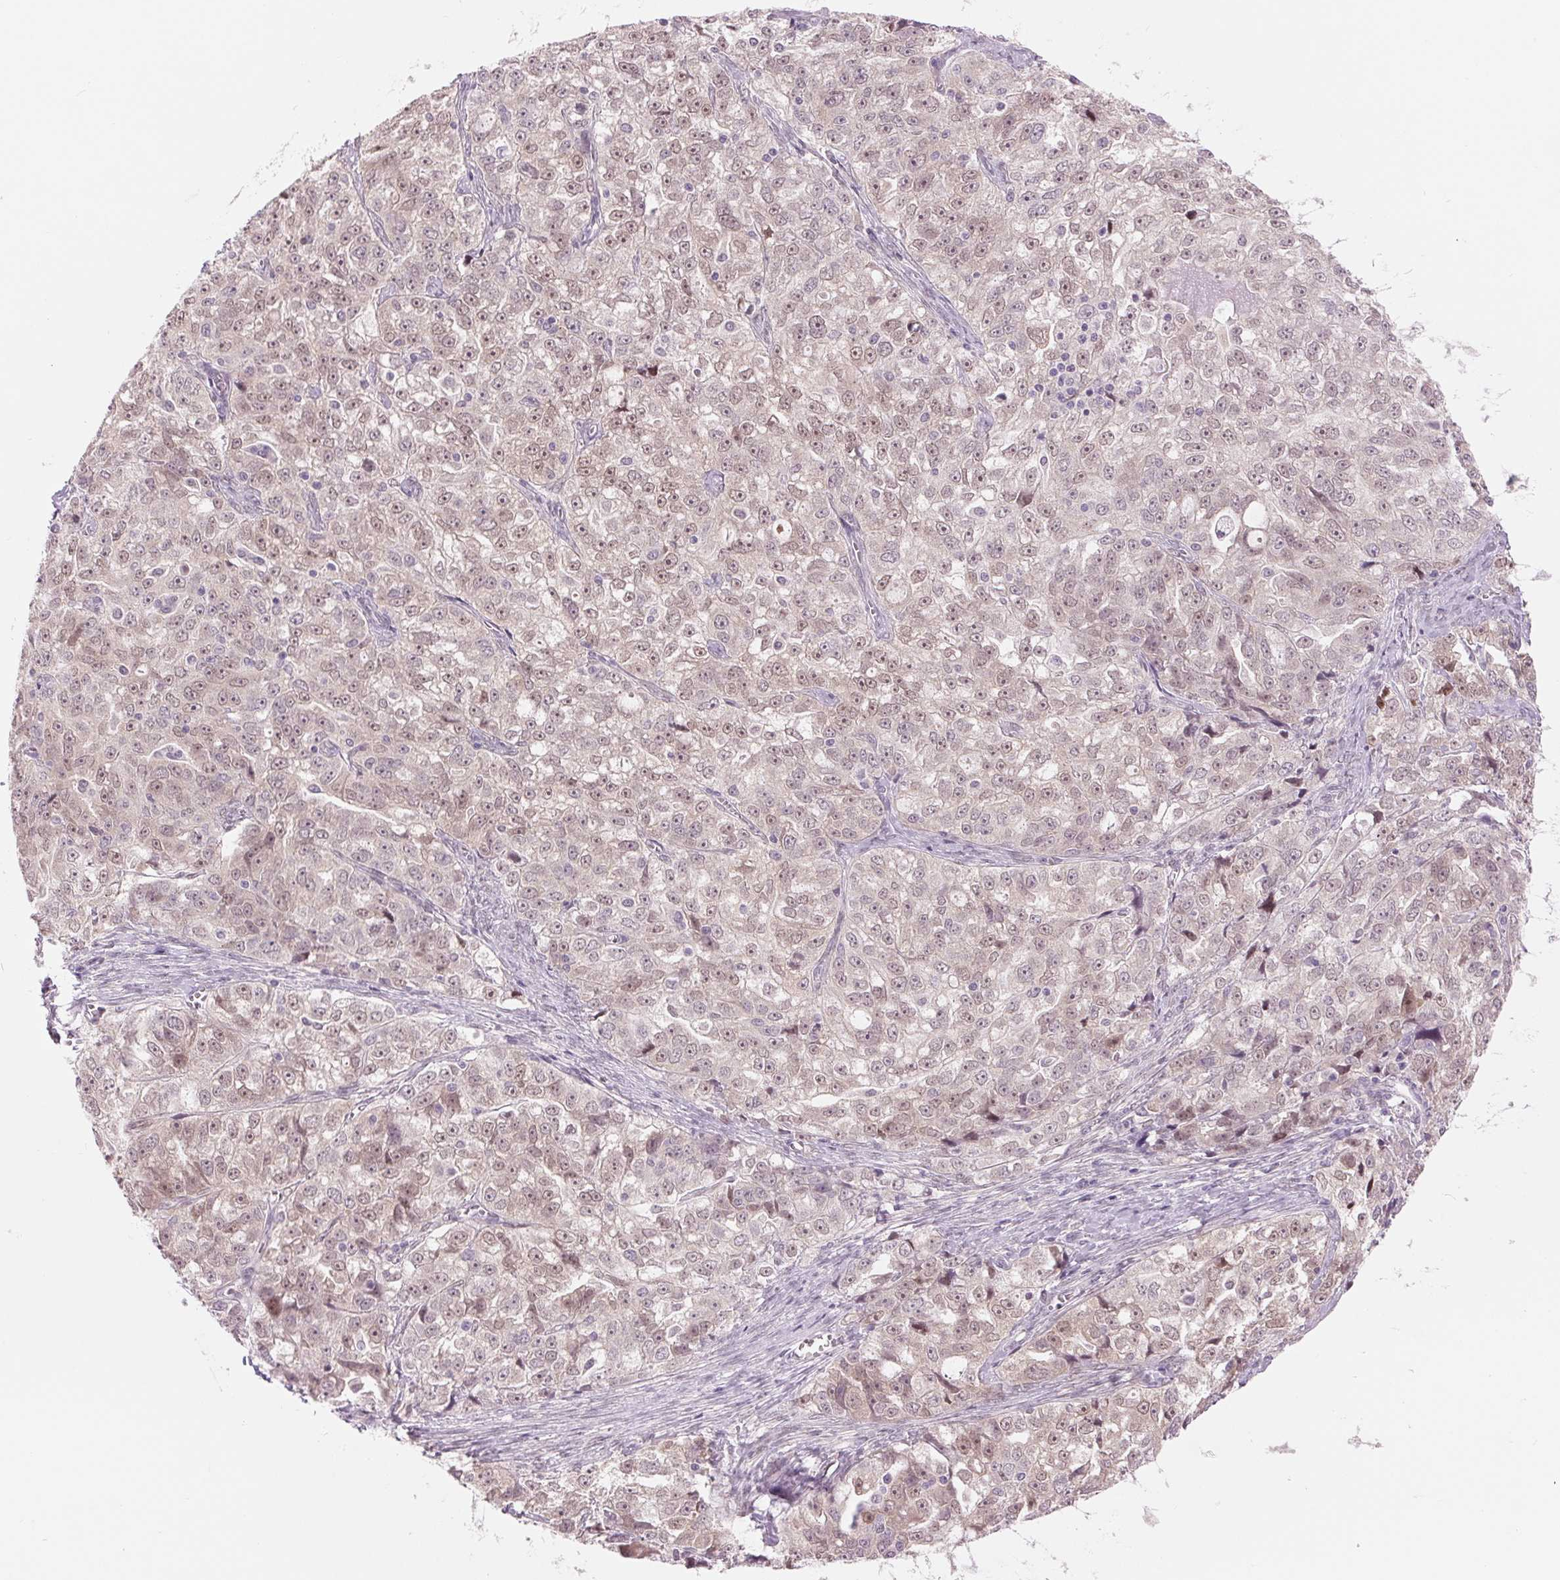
{"staining": {"intensity": "weak", "quantity": "25%-75%", "location": "nuclear"}, "tissue": "ovarian cancer", "cell_type": "Tumor cells", "image_type": "cancer", "snomed": [{"axis": "morphology", "description": "Cystadenocarcinoma, serous, NOS"}, {"axis": "topography", "description": "Ovary"}], "caption": "Immunohistochemical staining of ovarian cancer displays low levels of weak nuclear positivity in approximately 25%-75% of tumor cells.", "gene": "ERI3", "patient": {"sex": "female", "age": 51}}